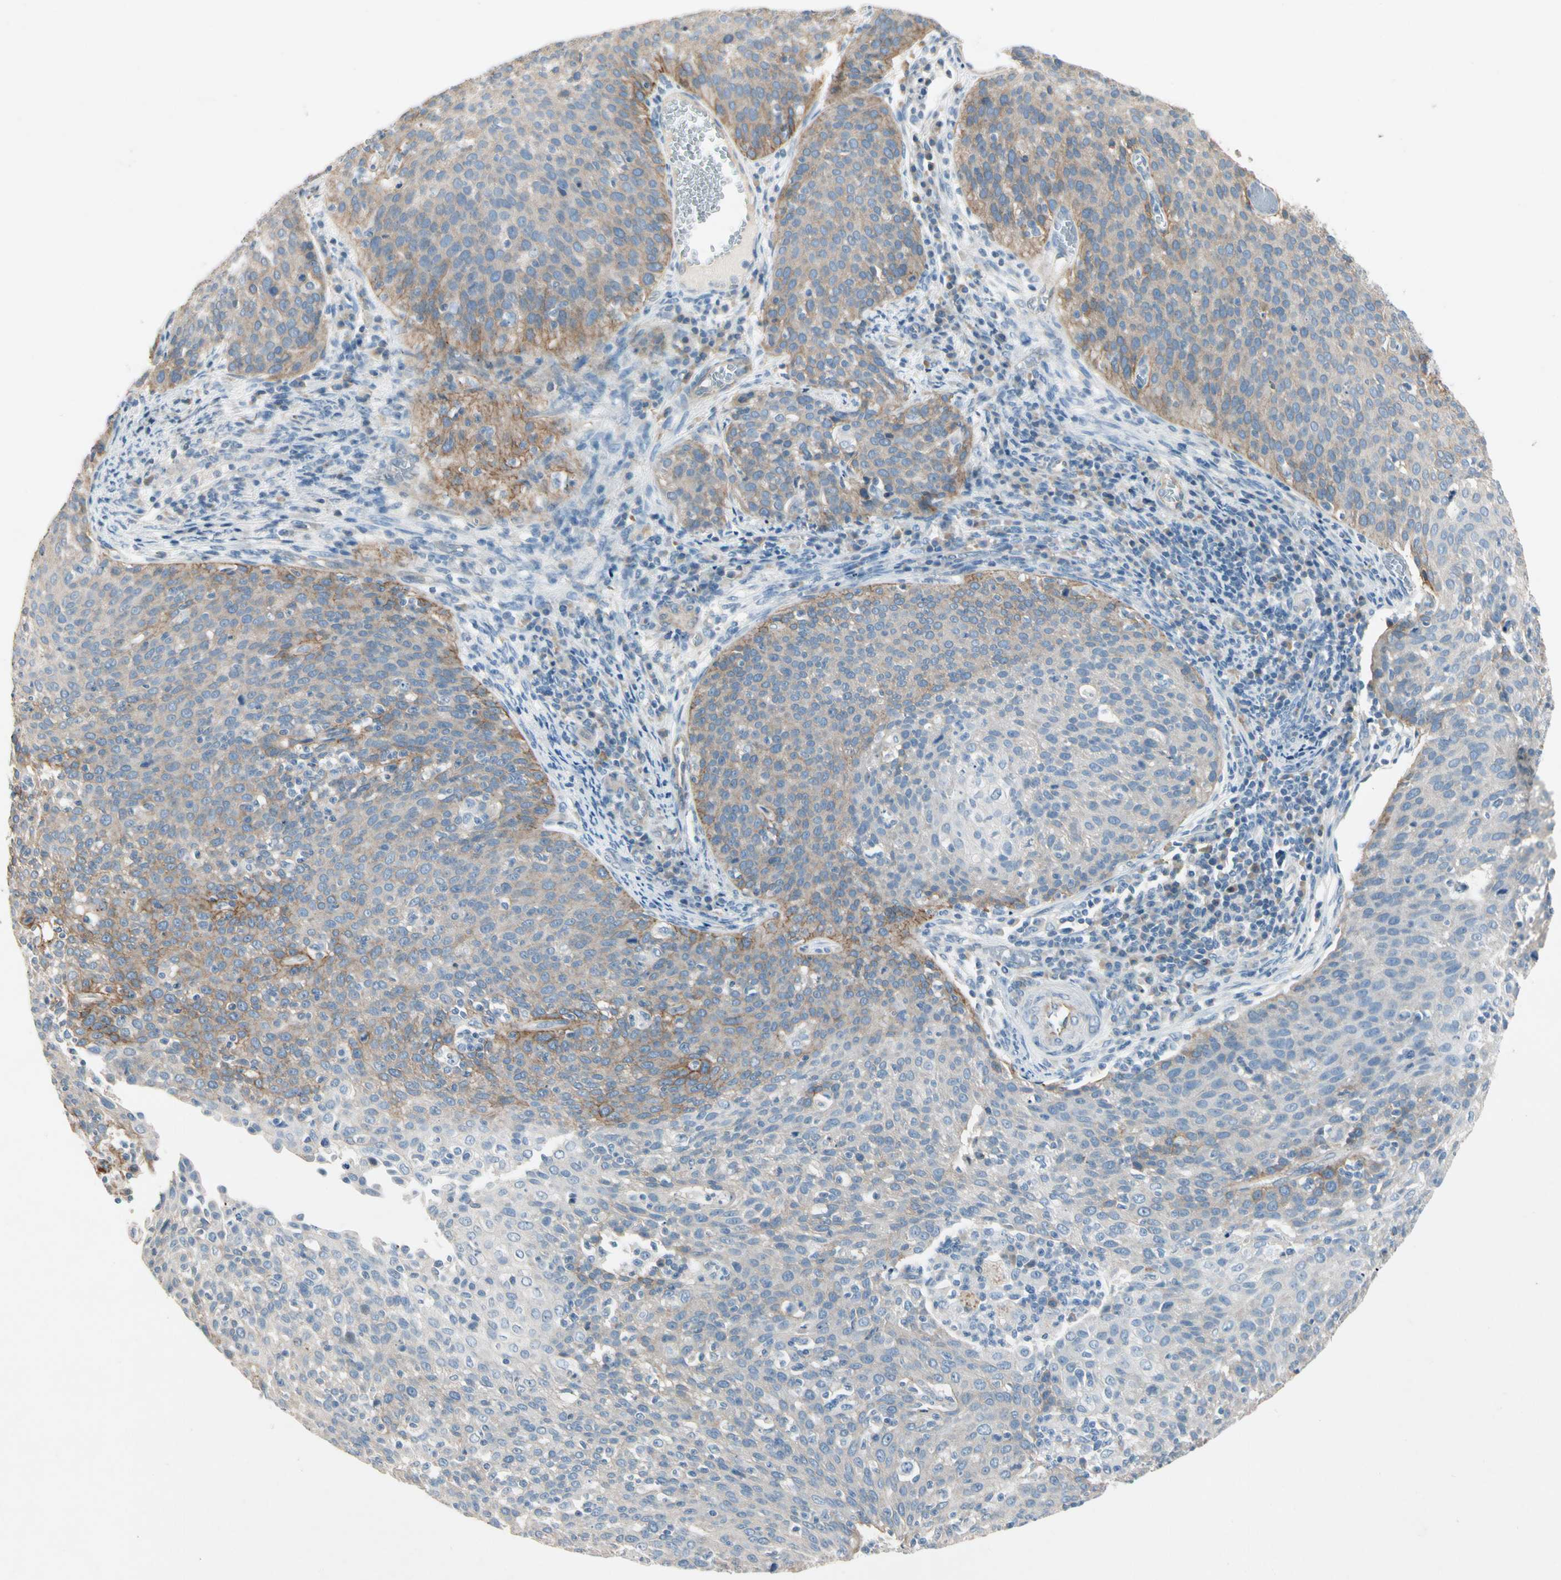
{"staining": {"intensity": "moderate", "quantity": "25%-75%", "location": "cytoplasmic/membranous"}, "tissue": "cervical cancer", "cell_type": "Tumor cells", "image_type": "cancer", "snomed": [{"axis": "morphology", "description": "Squamous cell carcinoma, NOS"}, {"axis": "topography", "description": "Cervix"}], "caption": "Immunohistochemical staining of cervical cancer displays medium levels of moderate cytoplasmic/membranous protein positivity in about 25%-75% of tumor cells.", "gene": "ITGA3", "patient": {"sex": "female", "age": 38}}